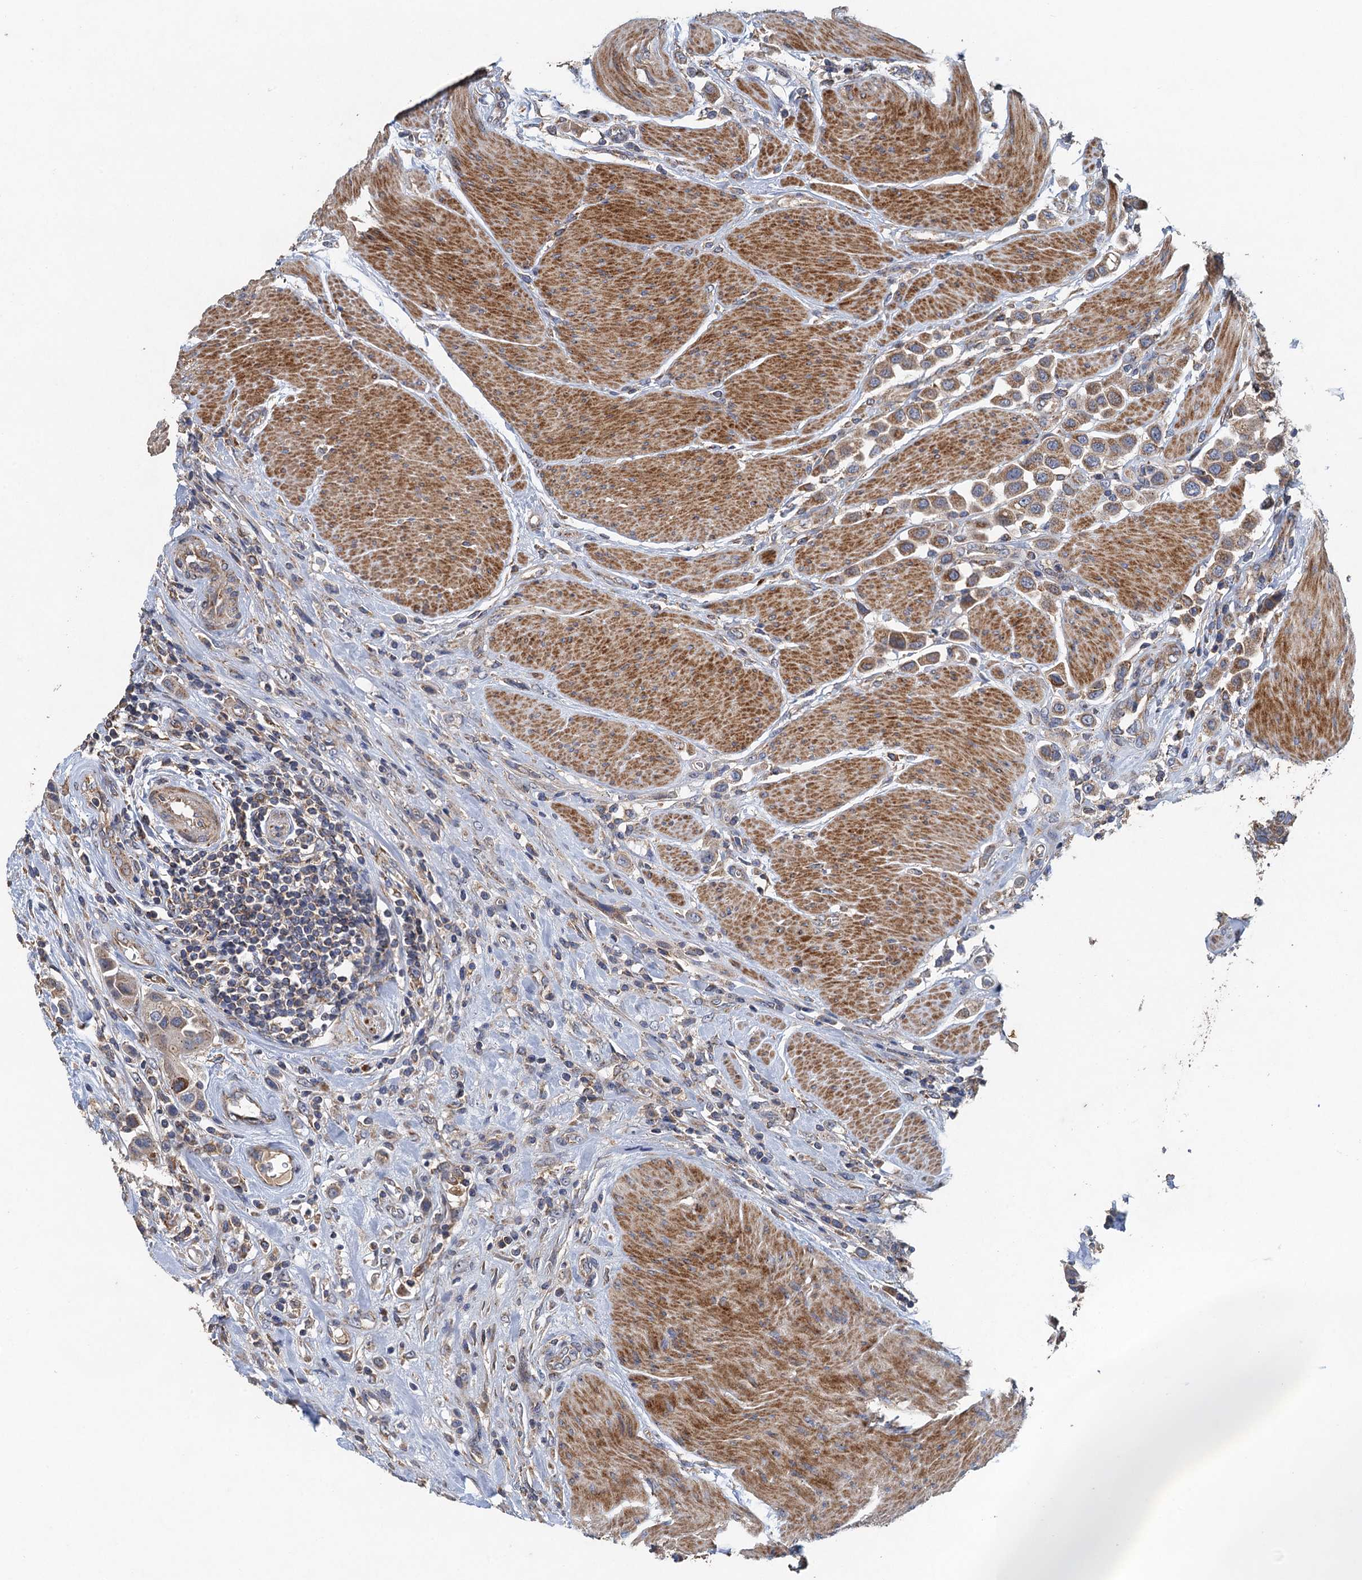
{"staining": {"intensity": "moderate", "quantity": ">75%", "location": "cytoplasmic/membranous"}, "tissue": "urothelial cancer", "cell_type": "Tumor cells", "image_type": "cancer", "snomed": [{"axis": "morphology", "description": "Urothelial carcinoma, High grade"}, {"axis": "topography", "description": "Urinary bladder"}], "caption": "Moderate cytoplasmic/membranous positivity is appreciated in about >75% of tumor cells in urothelial carcinoma (high-grade). The staining was performed using DAB (3,3'-diaminobenzidine), with brown indicating positive protein expression. Nuclei are stained blue with hematoxylin.", "gene": "BCS1L", "patient": {"sex": "male", "age": 50}}